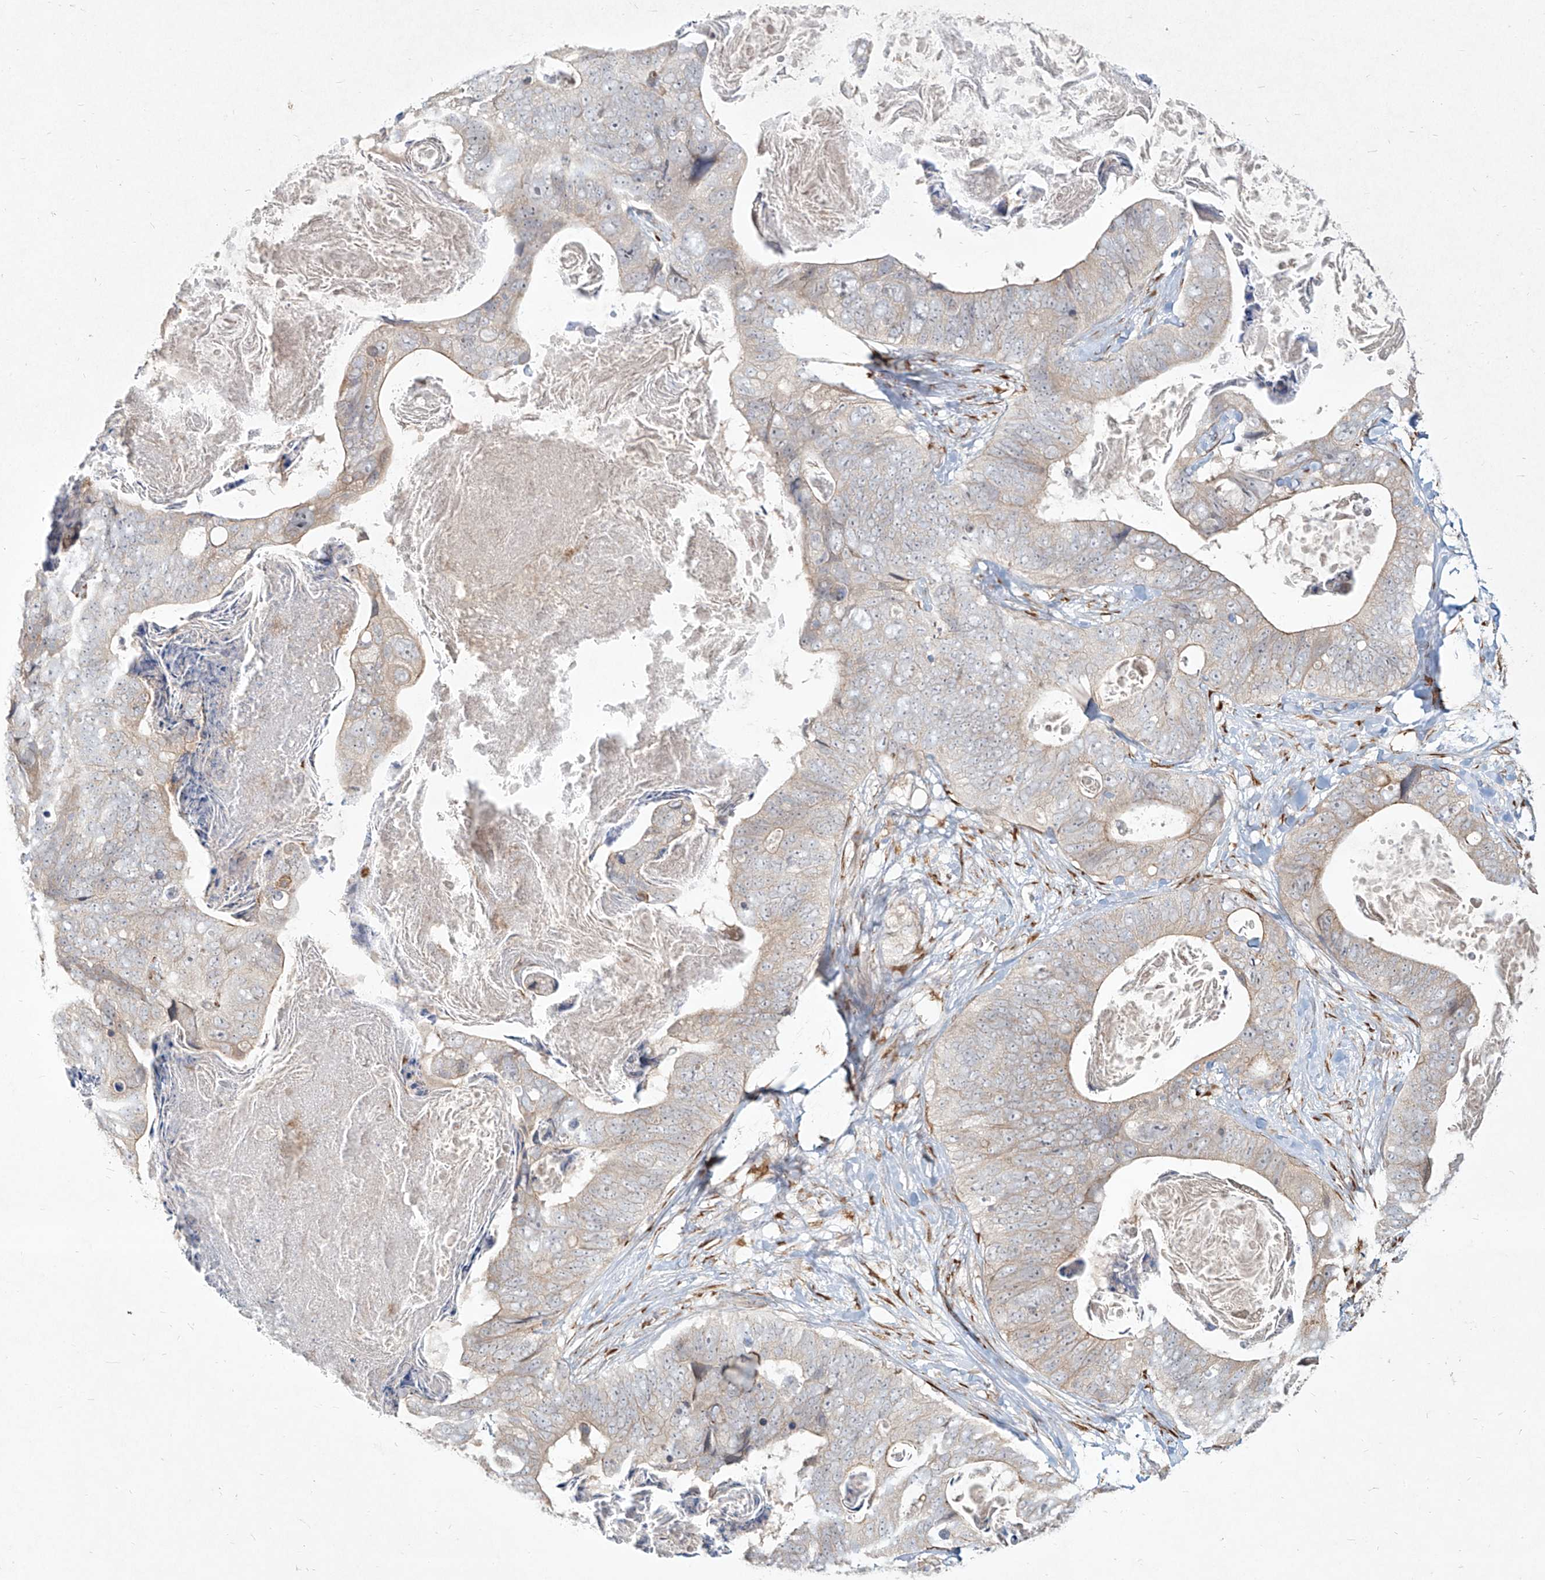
{"staining": {"intensity": "negative", "quantity": "none", "location": "none"}, "tissue": "stomach cancer", "cell_type": "Tumor cells", "image_type": "cancer", "snomed": [{"axis": "morphology", "description": "Adenocarcinoma, NOS"}, {"axis": "topography", "description": "Stomach"}], "caption": "Human stomach cancer stained for a protein using immunohistochemistry shows no expression in tumor cells.", "gene": "CD209", "patient": {"sex": "female", "age": 89}}